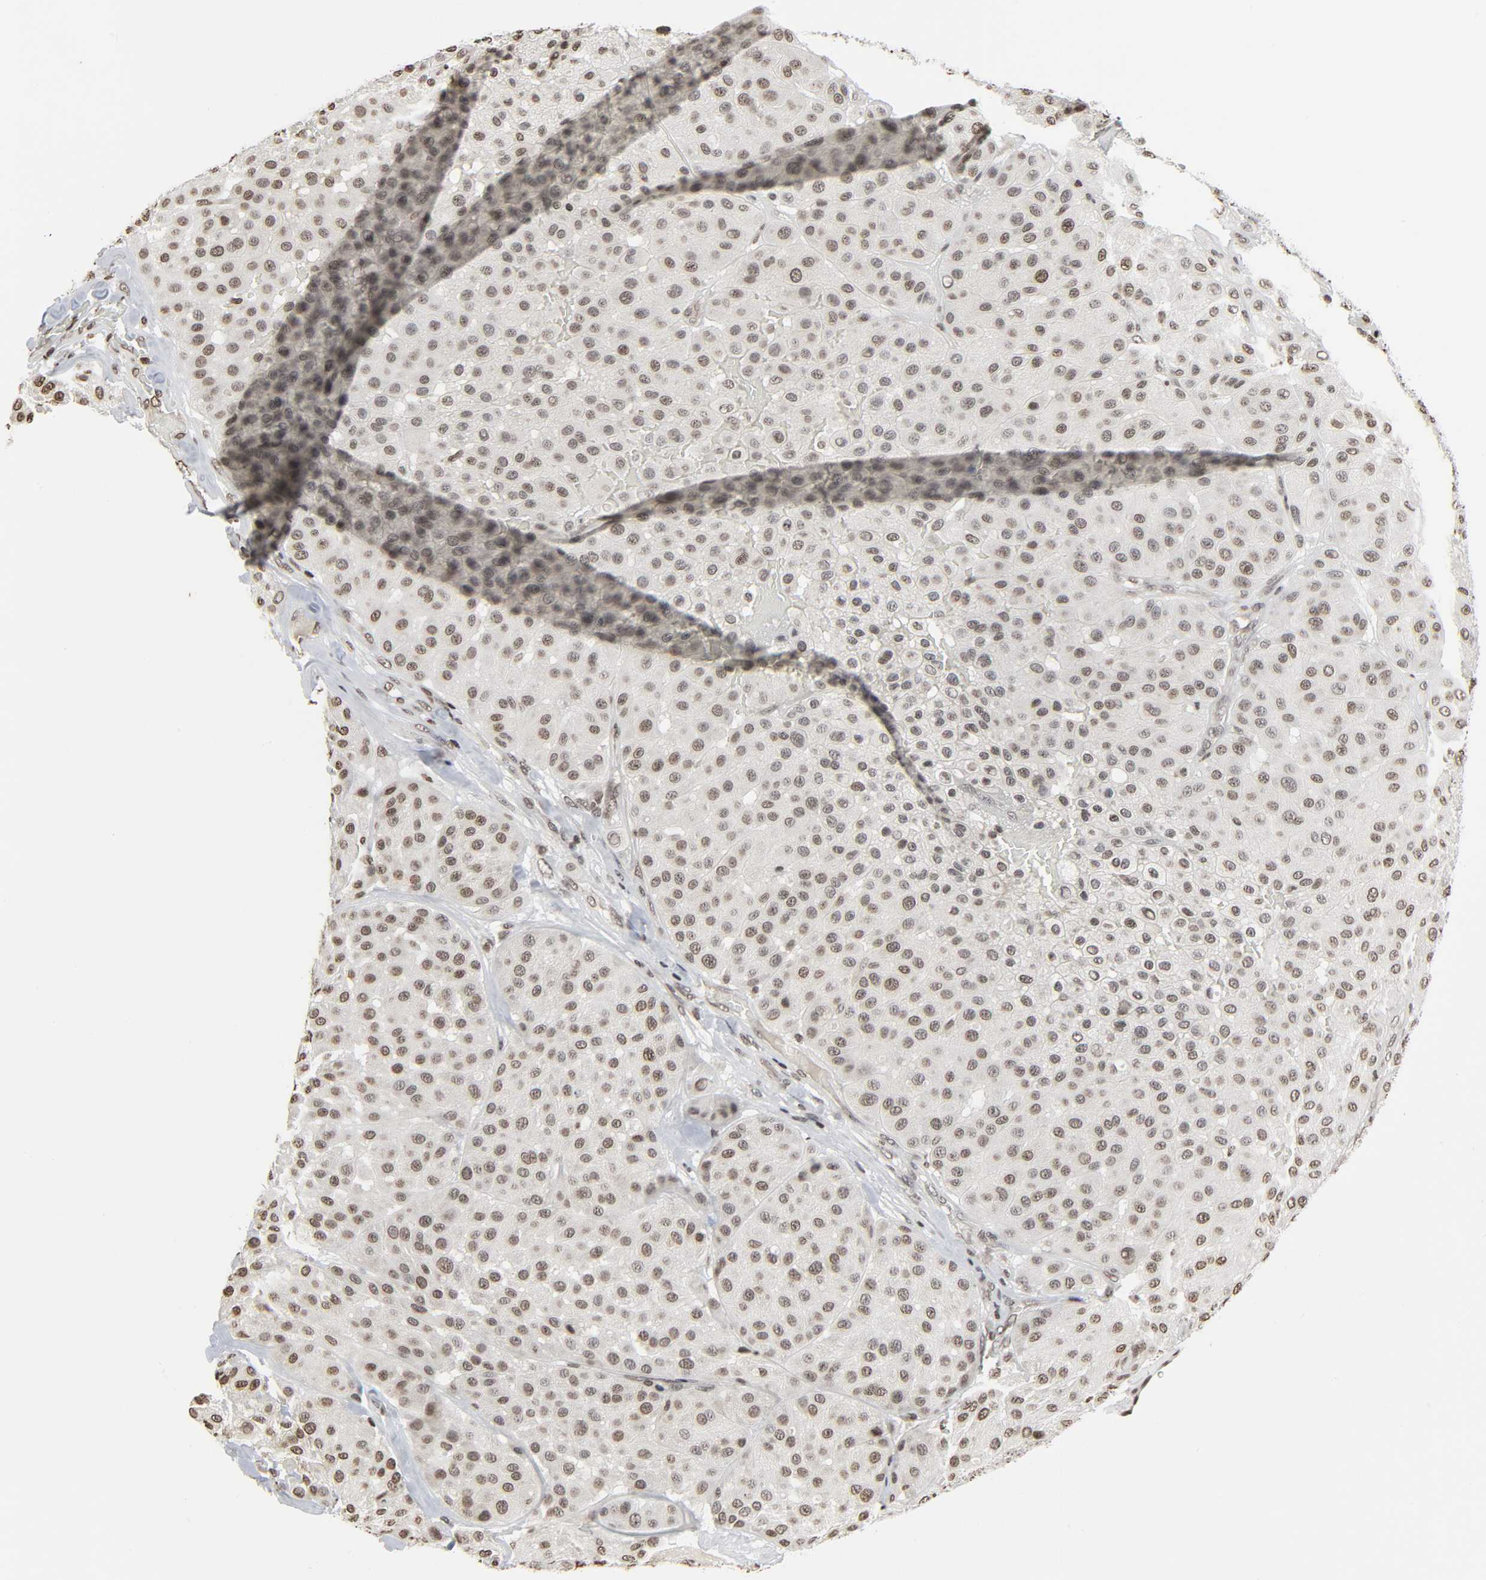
{"staining": {"intensity": "weak", "quantity": ">75%", "location": "nuclear"}, "tissue": "melanoma", "cell_type": "Tumor cells", "image_type": "cancer", "snomed": [{"axis": "morphology", "description": "Normal tissue, NOS"}, {"axis": "morphology", "description": "Malignant melanoma, Metastatic site"}, {"axis": "topography", "description": "Skin"}], "caption": "Approximately >75% of tumor cells in malignant melanoma (metastatic site) show weak nuclear protein expression as visualized by brown immunohistochemical staining.", "gene": "ELAVL1", "patient": {"sex": "male", "age": 41}}